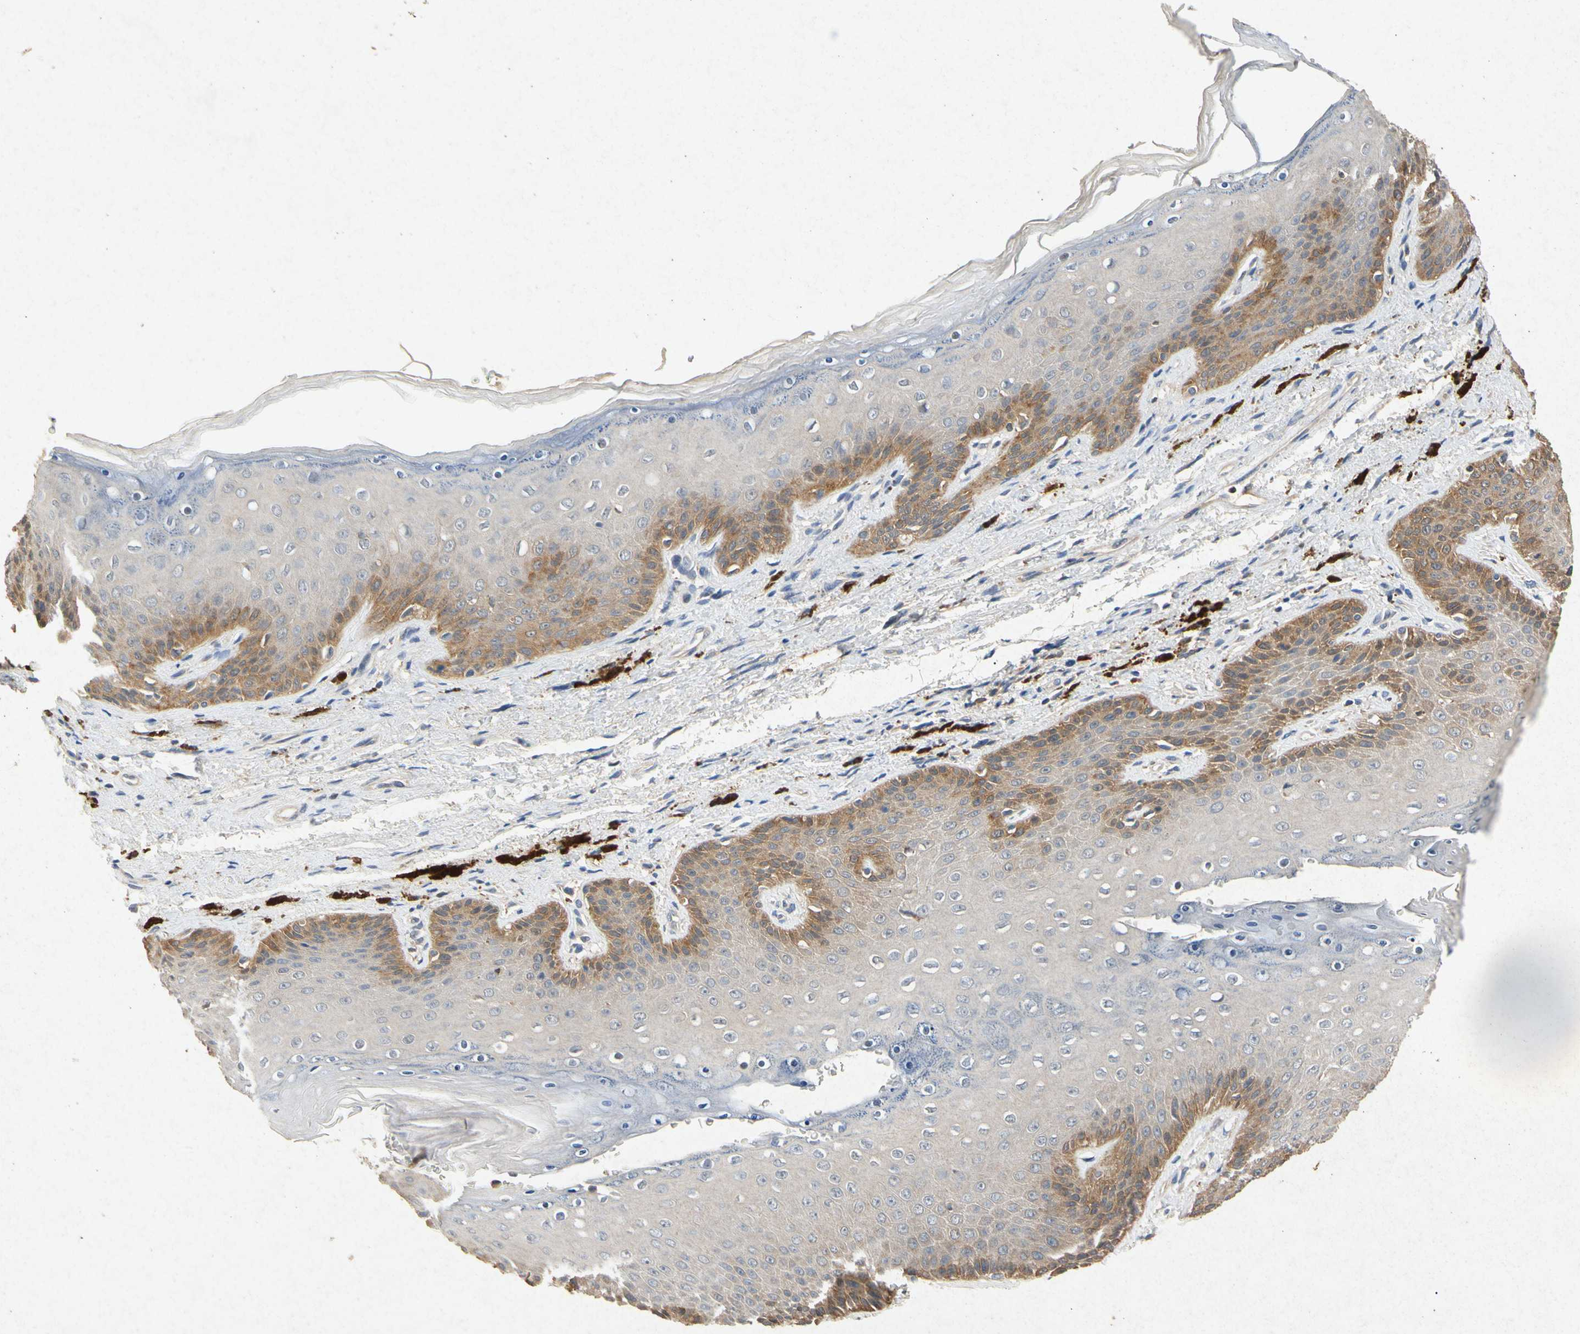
{"staining": {"intensity": "moderate", "quantity": "25%-75%", "location": "cytoplasmic/membranous"}, "tissue": "skin", "cell_type": "Epidermal cells", "image_type": "normal", "snomed": [{"axis": "morphology", "description": "Normal tissue, NOS"}, {"axis": "topography", "description": "Anal"}], "caption": "Immunohistochemical staining of benign skin reveals moderate cytoplasmic/membranous protein expression in about 25%-75% of epidermal cells.", "gene": "RPS6KA1", "patient": {"sex": "female", "age": 46}}